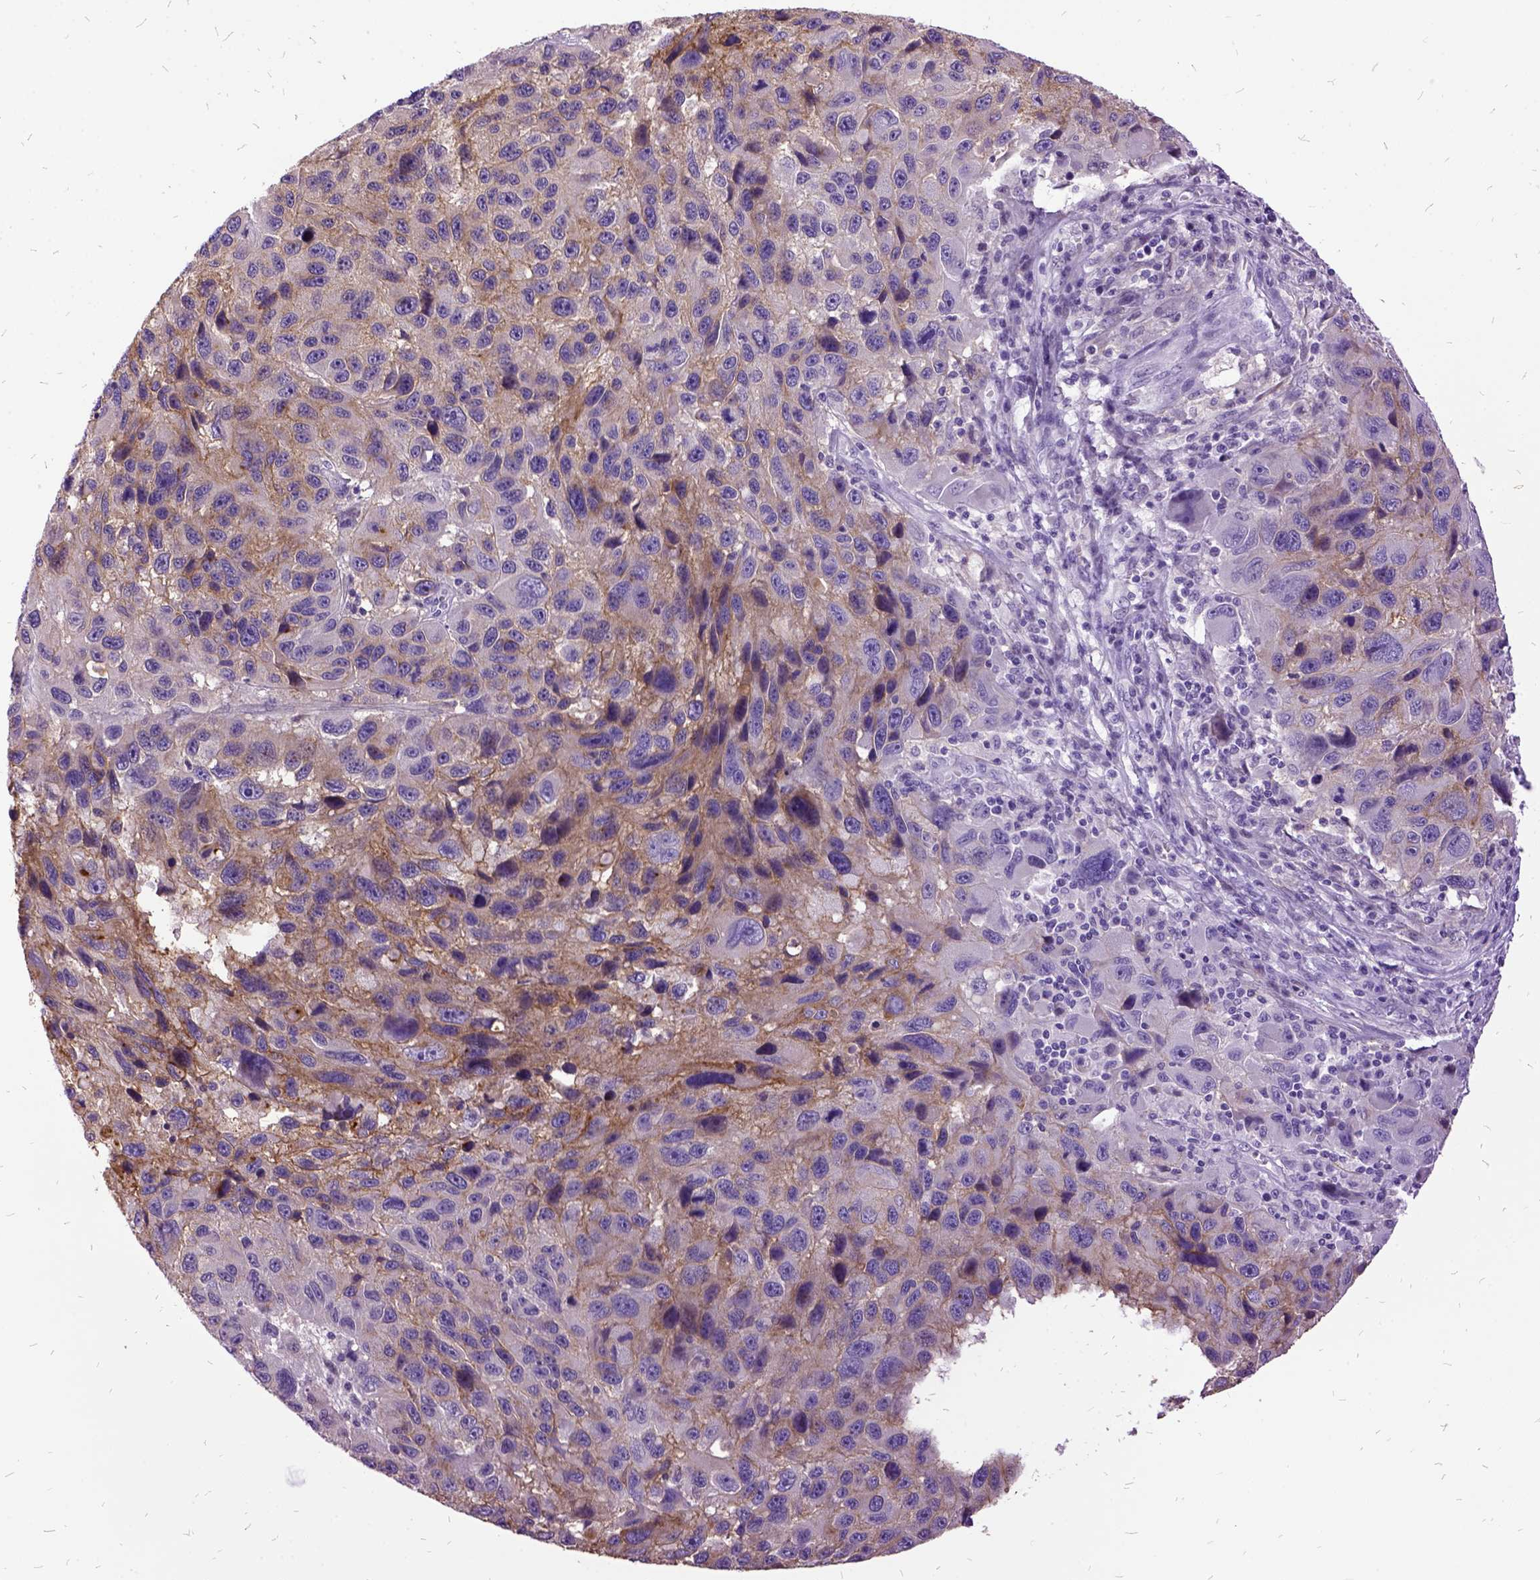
{"staining": {"intensity": "moderate", "quantity": "<25%", "location": "cytoplasmic/membranous"}, "tissue": "melanoma", "cell_type": "Tumor cells", "image_type": "cancer", "snomed": [{"axis": "morphology", "description": "Malignant melanoma, NOS"}, {"axis": "topography", "description": "Skin"}], "caption": "Melanoma stained with a brown dye displays moderate cytoplasmic/membranous positive expression in about <25% of tumor cells.", "gene": "MME", "patient": {"sex": "male", "age": 53}}